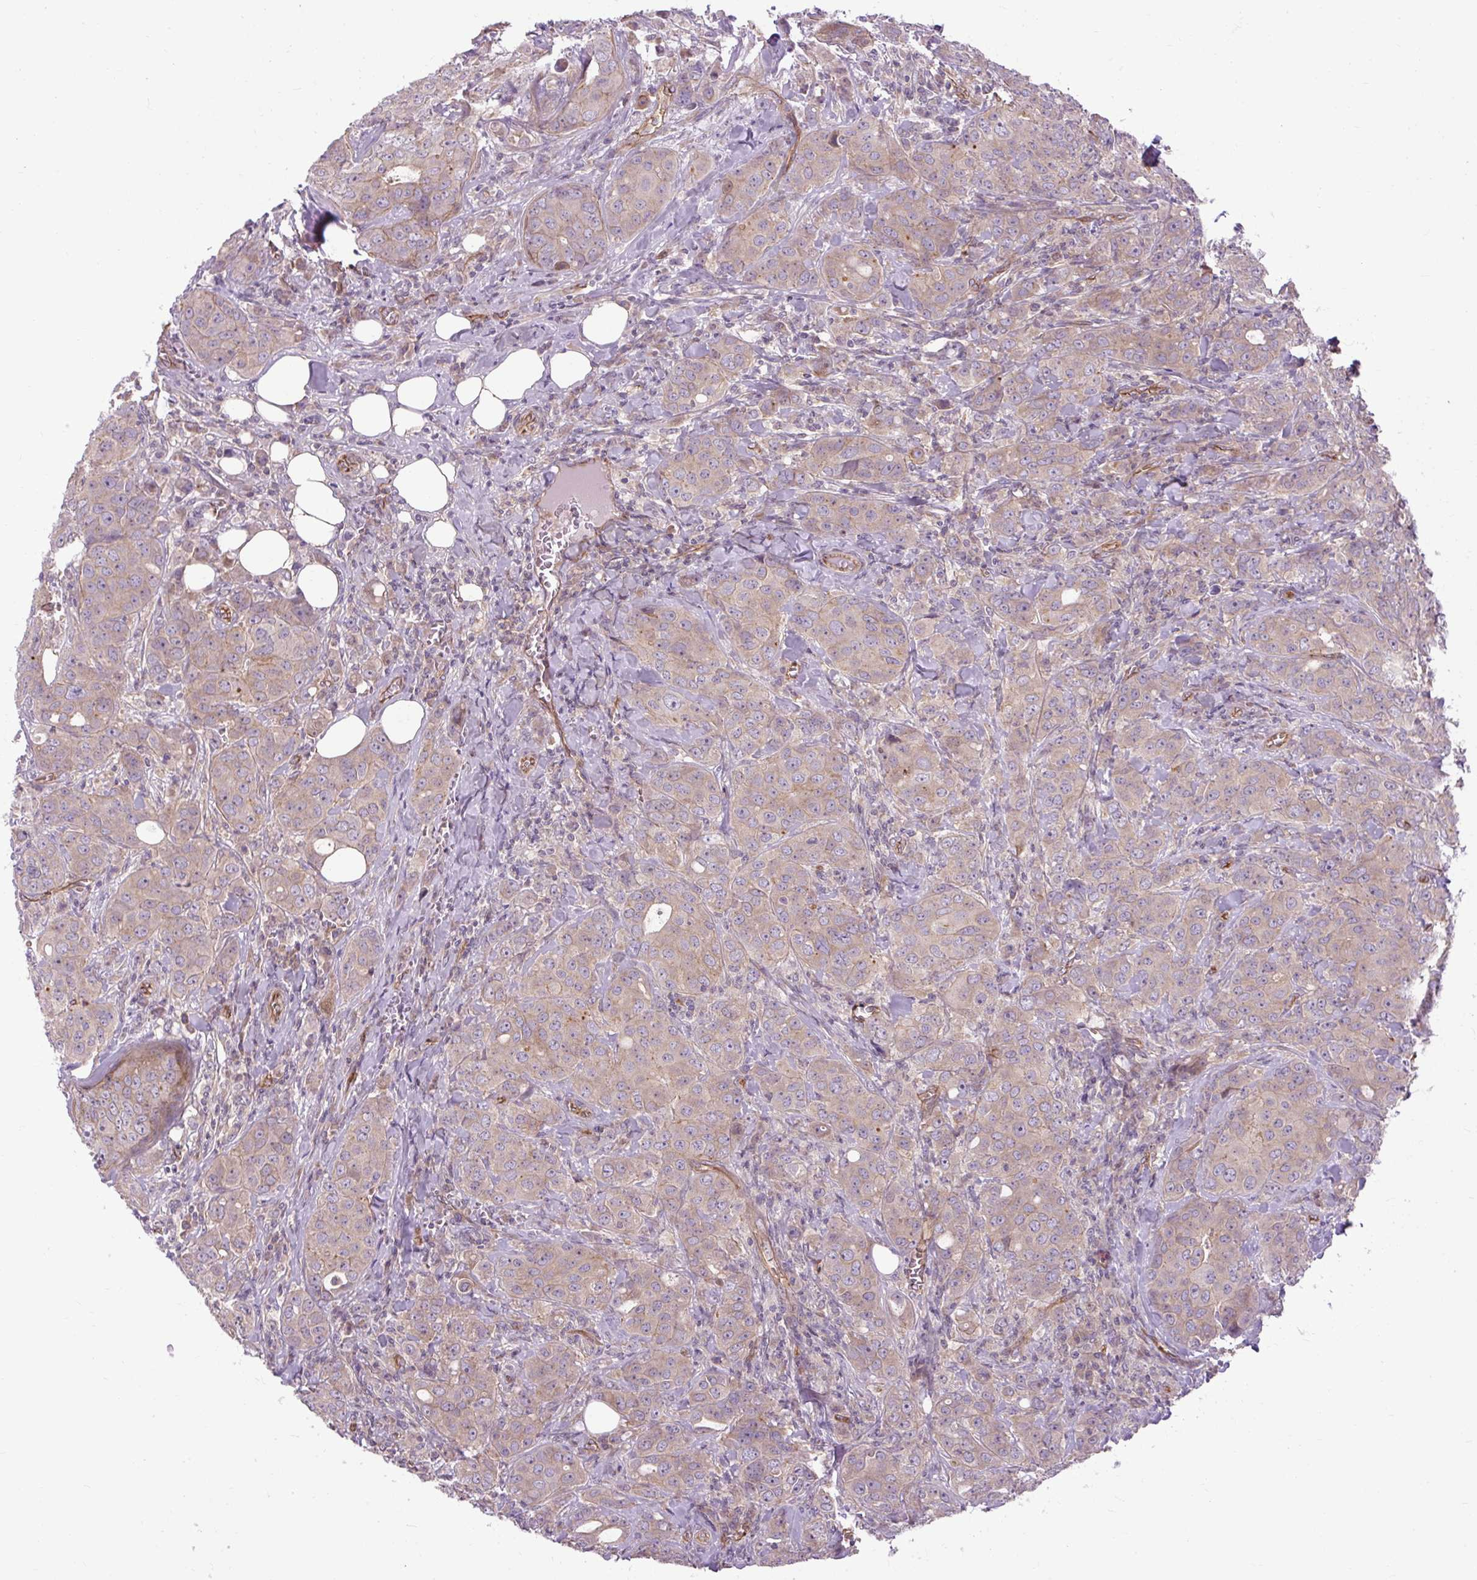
{"staining": {"intensity": "negative", "quantity": "none", "location": "none"}, "tissue": "breast cancer", "cell_type": "Tumor cells", "image_type": "cancer", "snomed": [{"axis": "morphology", "description": "Duct carcinoma"}, {"axis": "topography", "description": "Breast"}], "caption": "Tumor cells show no significant positivity in infiltrating ductal carcinoma (breast).", "gene": "CCDC93", "patient": {"sex": "female", "age": 43}}